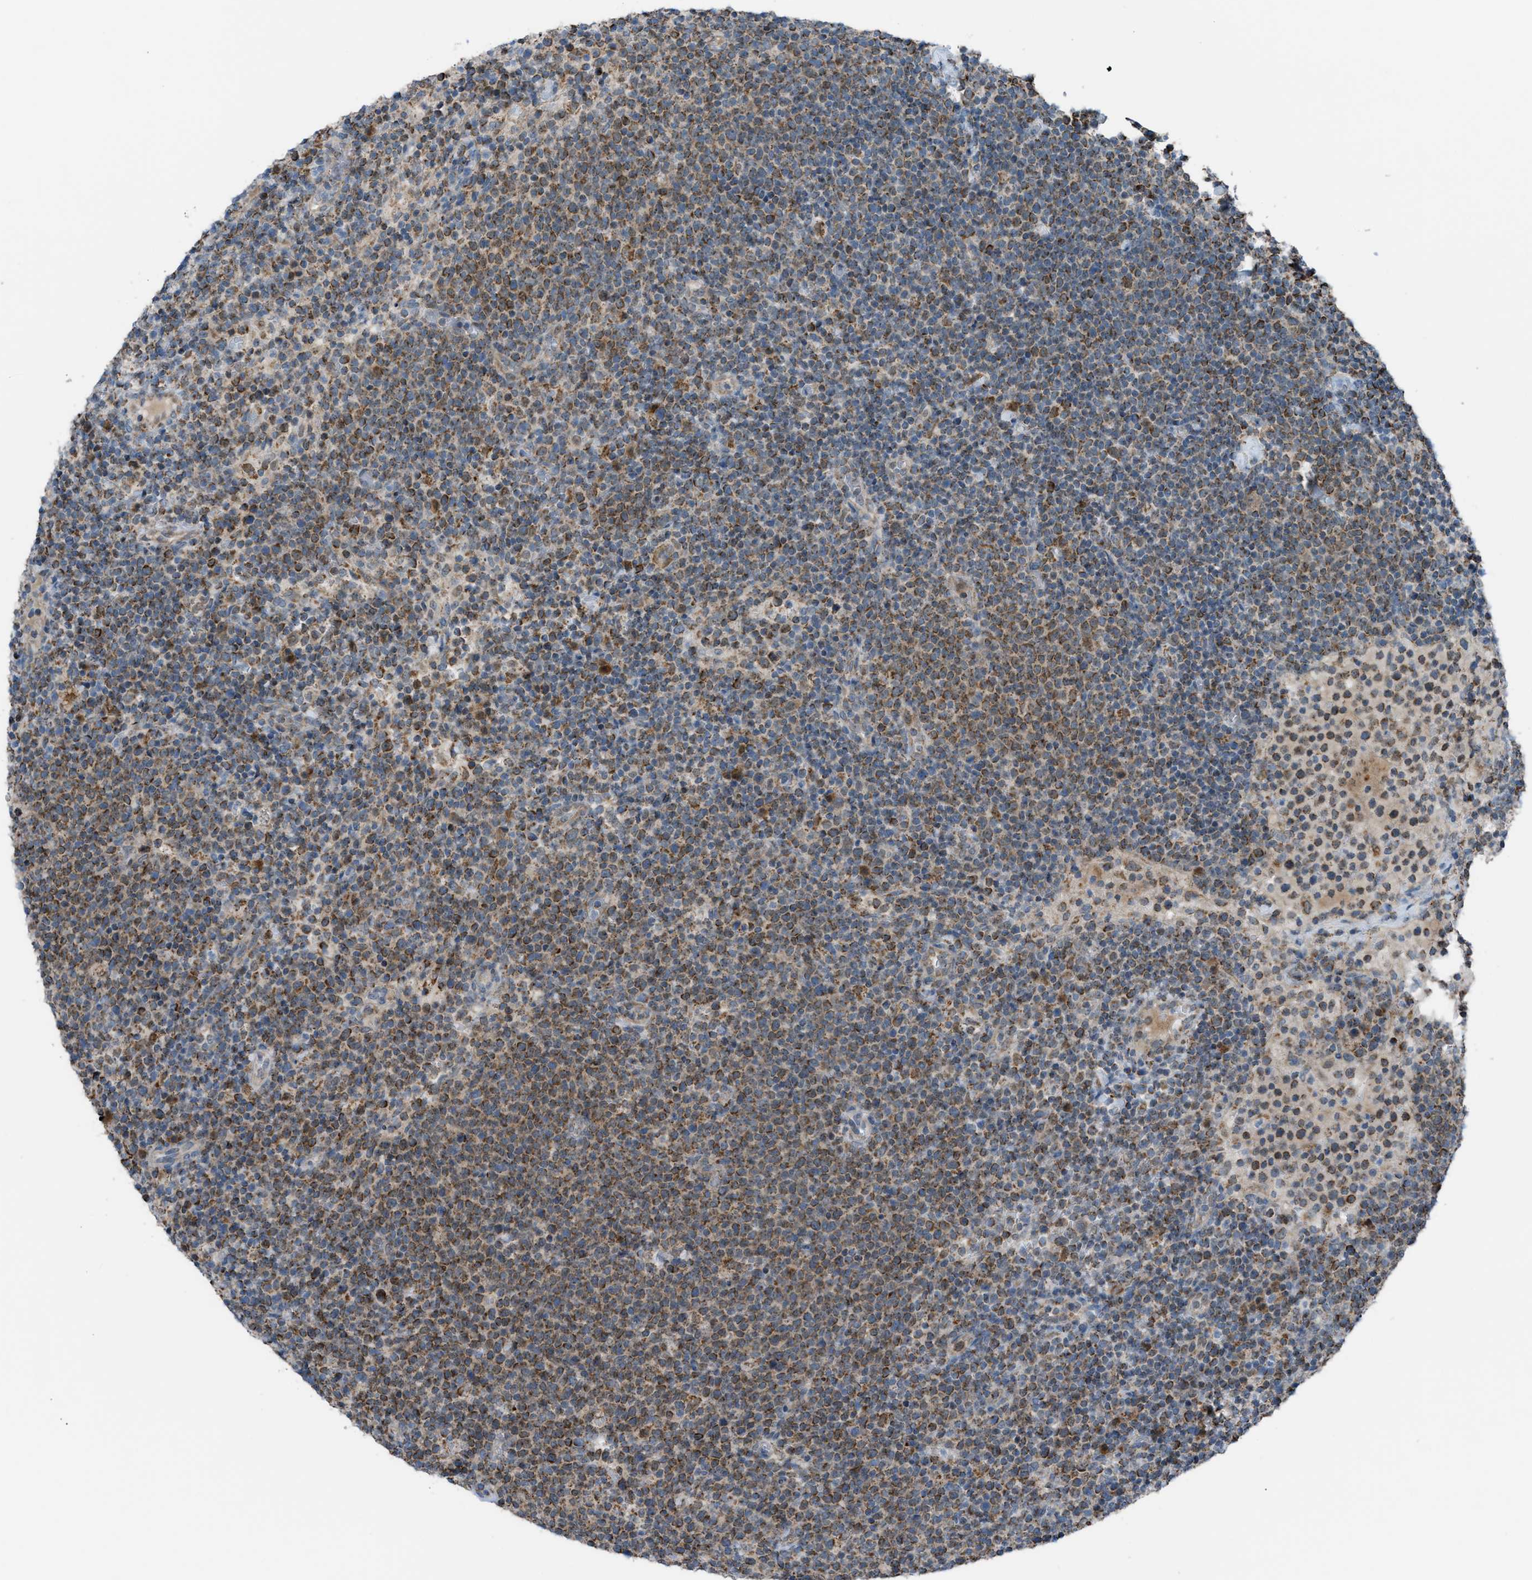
{"staining": {"intensity": "moderate", "quantity": ">75%", "location": "cytoplasmic/membranous"}, "tissue": "lymphoma", "cell_type": "Tumor cells", "image_type": "cancer", "snomed": [{"axis": "morphology", "description": "Malignant lymphoma, non-Hodgkin's type, High grade"}, {"axis": "topography", "description": "Lymph node"}], "caption": "High-magnification brightfield microscopy of lymphoma stained with DAB (3,3'-diaminobenzidine) (brown) and counterstained with hematoxylin (blue). tumor cells exhibit moderate cytoplasmic/membranous positivity is appreciated in approximately>75% of cells.", "gene": "SRM", "patient": {"sex": "male", "age": 61}}